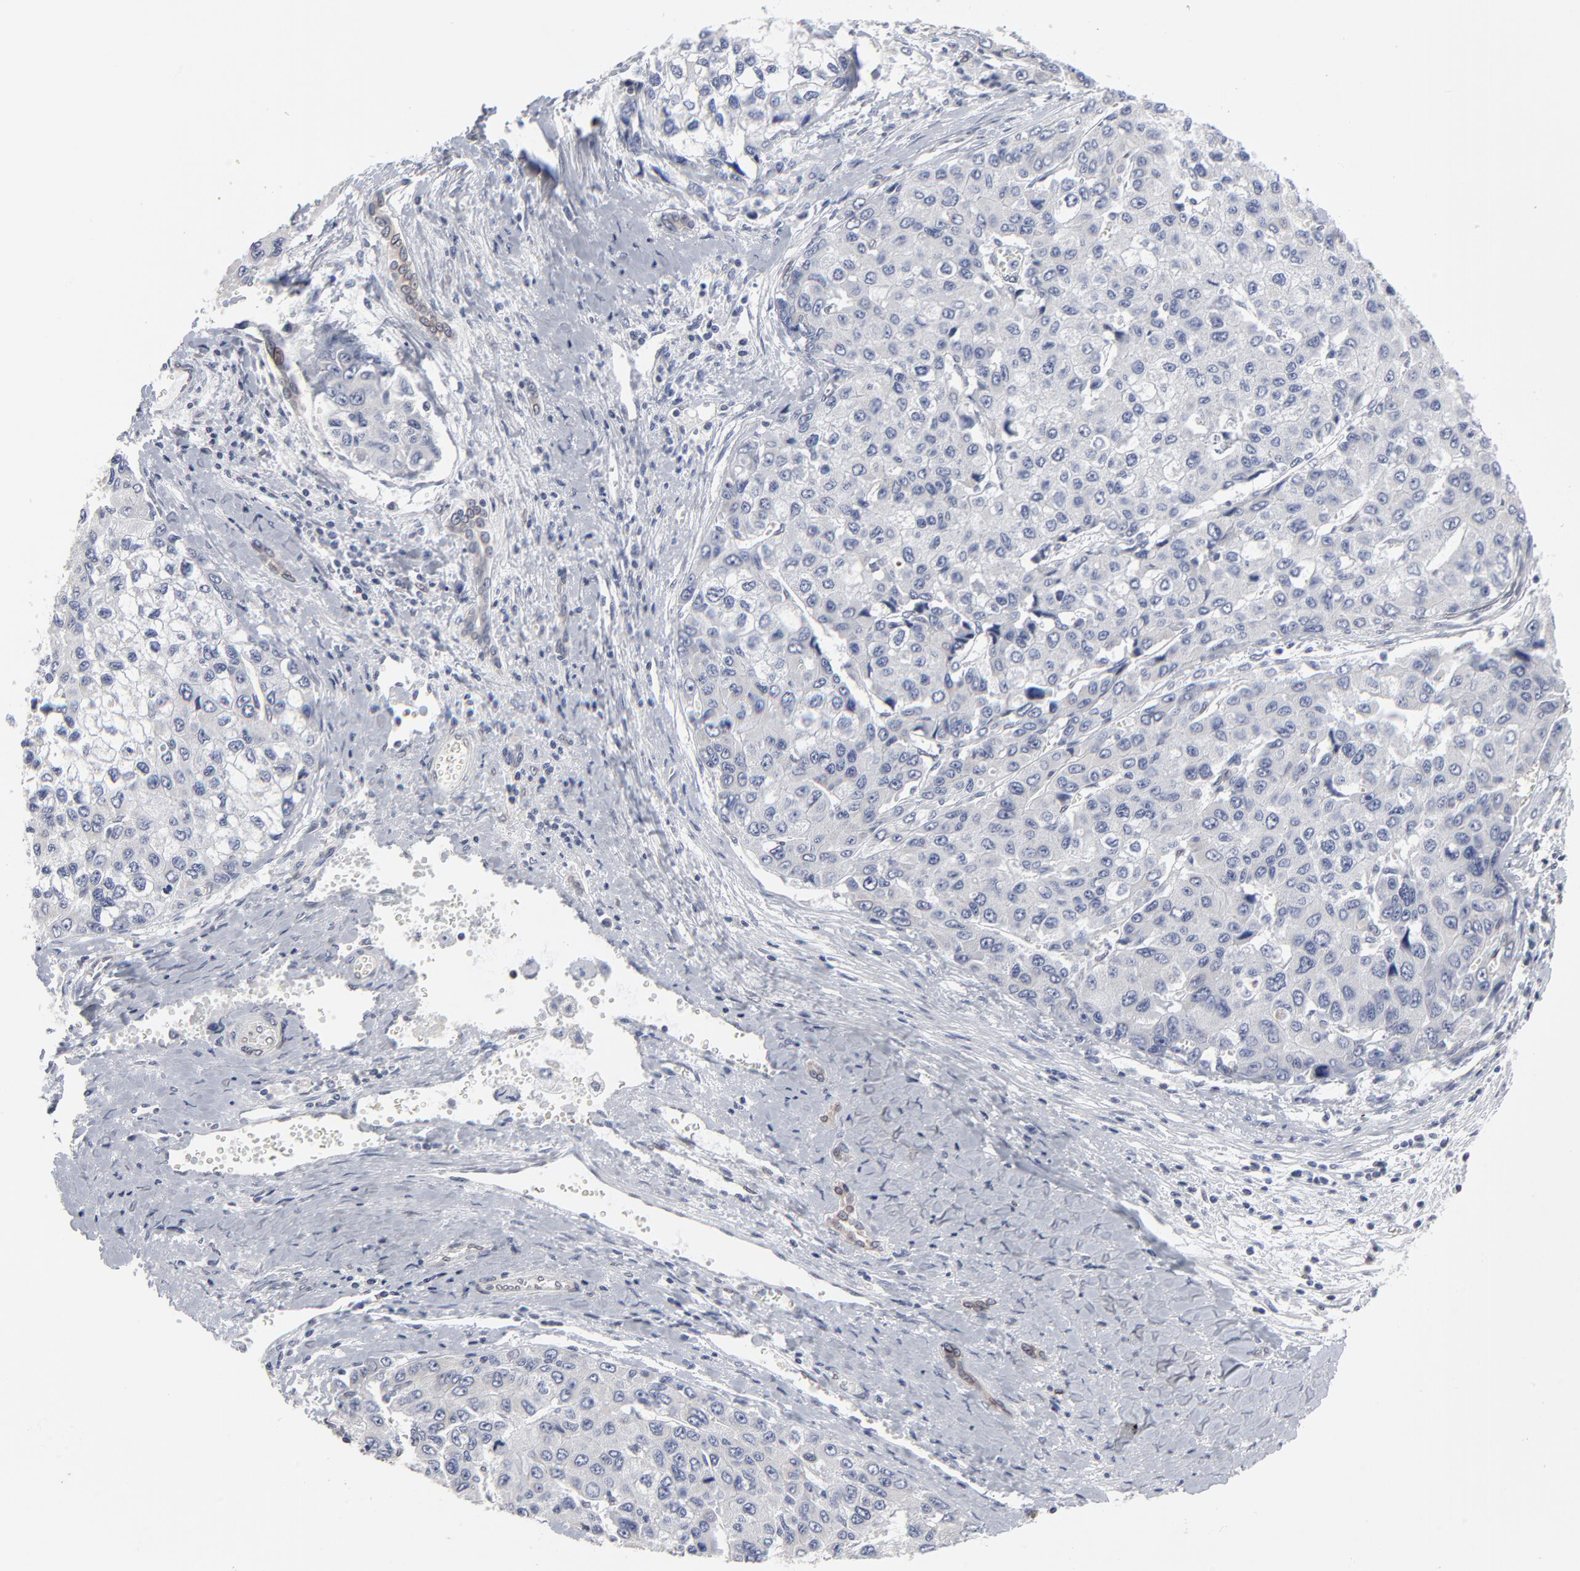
{"staining": {"intensity": "negative", "quantity": "none", "location": "none"}, "tissue": "liver cancer", "cell_type": "Tumor cells", "image_type": "cancer", "snomed": [{"axis": "morphology", "description": "Carcinoma, Hepatocellular, NOS"}, {"axis": "topography", "description": "Liver"}], "caption": "A photomicrograph of human liver cancer is negative for staining in tumor cells.", "gene": "SYNE2", "patient": {"sex": "female", "age": 66}}